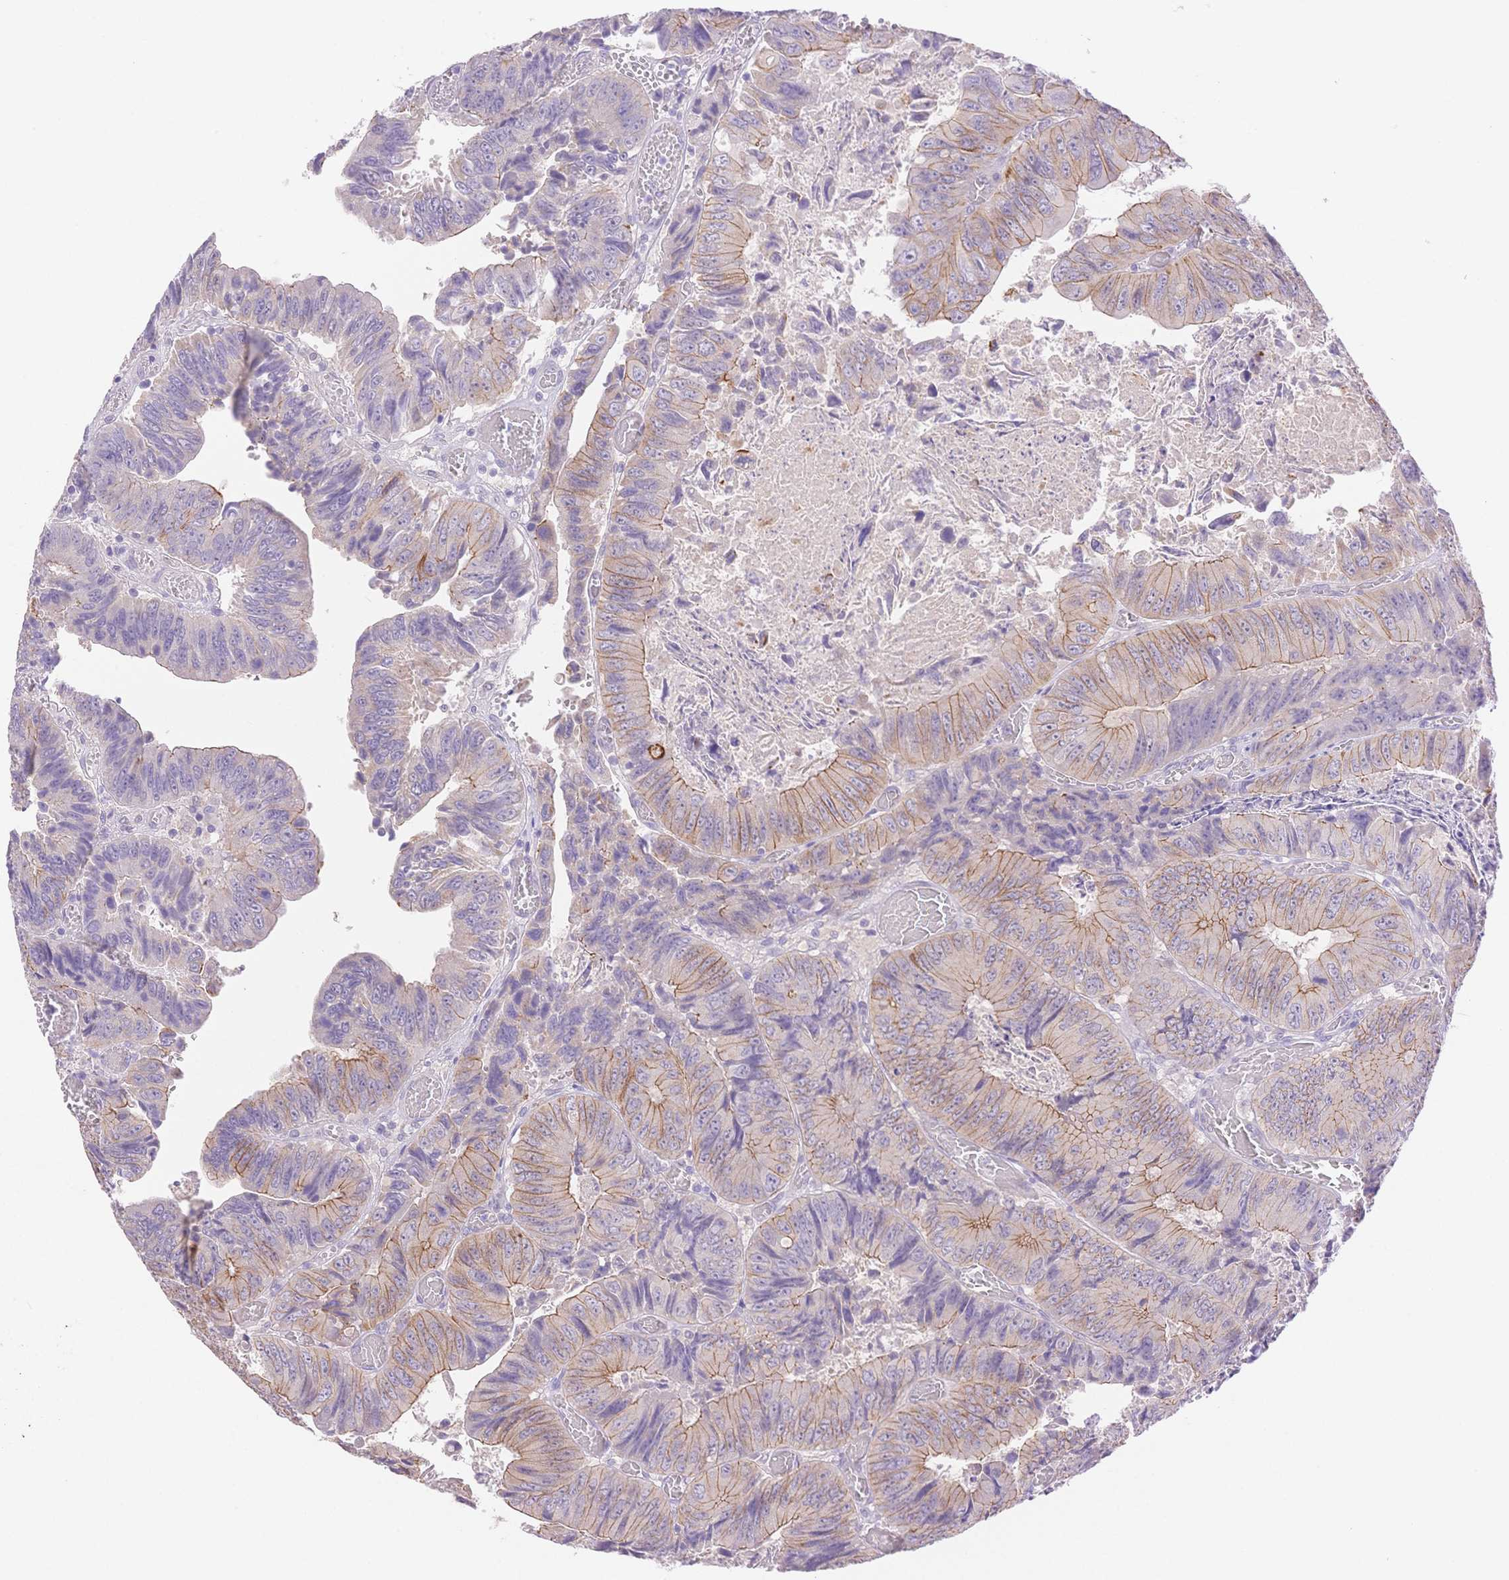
{"staining": {"intensity": "moderate", "quantity": "25%-75%", "location": "cytoplasmic/membranous"}, "tissue": "colorectal cancer", "cell_type": "Tumor cells", "image_type": "cancer", "snomed": [{"axis": "morphology", "description": "Adenocarcinoma, NOS"}, {"axis": "topography", "description": "Colon"}], "caption": "Colorectal adenocarcinoma stained for a protein (brown) demonstrates moderate cytoplasmic/membranous positive expression in about 25%-75% of tumor cells.", "gene": "WDR54", "patient": {"sex": "female", "age": 84}}